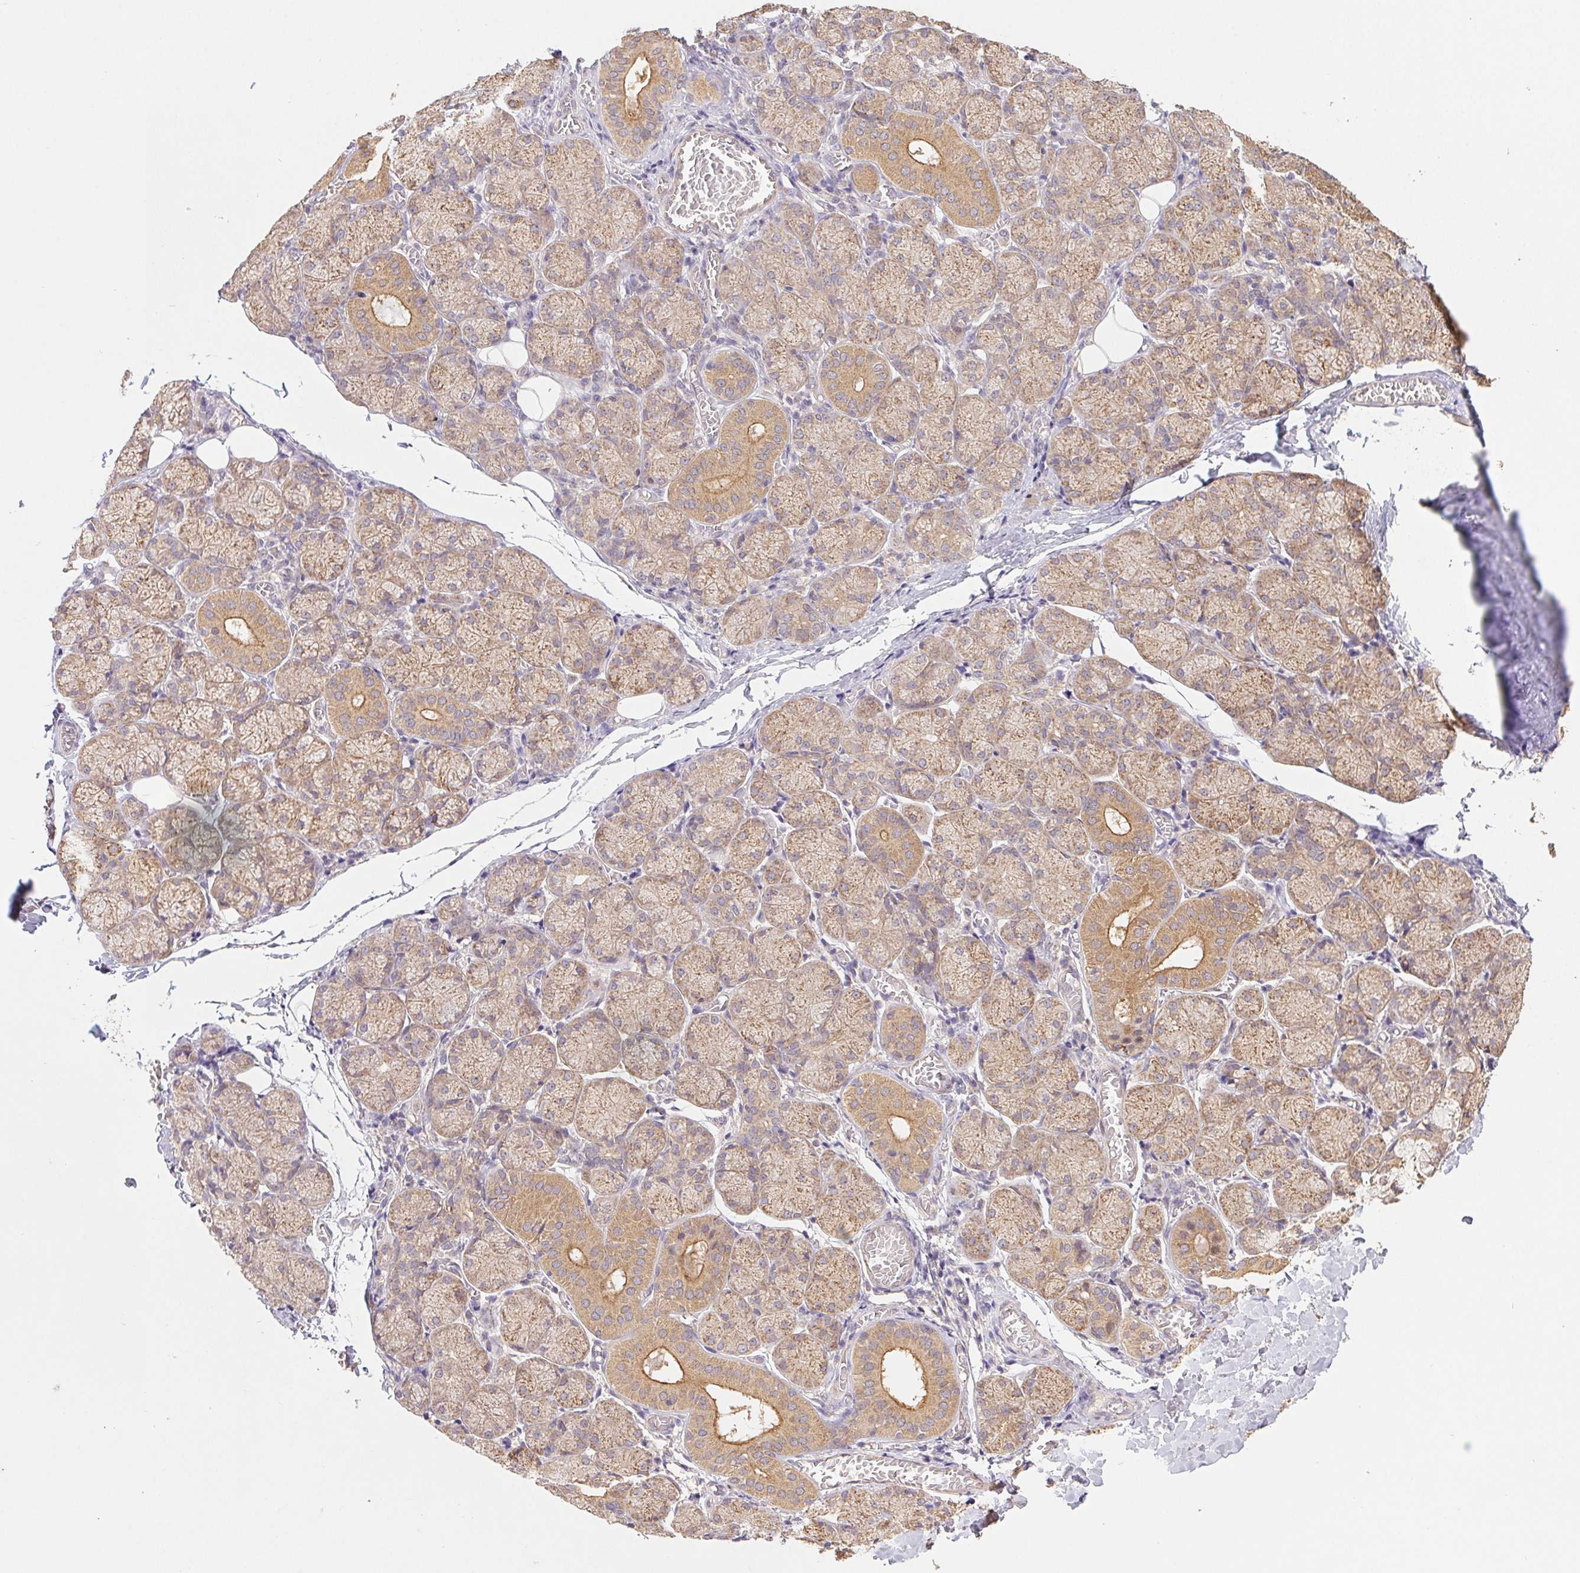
{"staining": {"intensity": "weak", "quantity": "25%-75%", "location": "cytoplasmic/membranous"}, "tissue": "salivary gland", "cell_type": "Glandular cells", "image_type": "normal", "snomed": [{"axis": "morphology", "description": "Normal tissue, NOS"}, {"axis": "topography", "description": "Salivary gland"}], "caption": "Immunohistochemistry (IHC) of unremarkable human salivary gland exhibits low levels of weak cytoplasmic/membranous staining in about 25%-75% of glandular cells.", "gene": "RAB11A", "patient": {"sex": "female", "age": 24}}